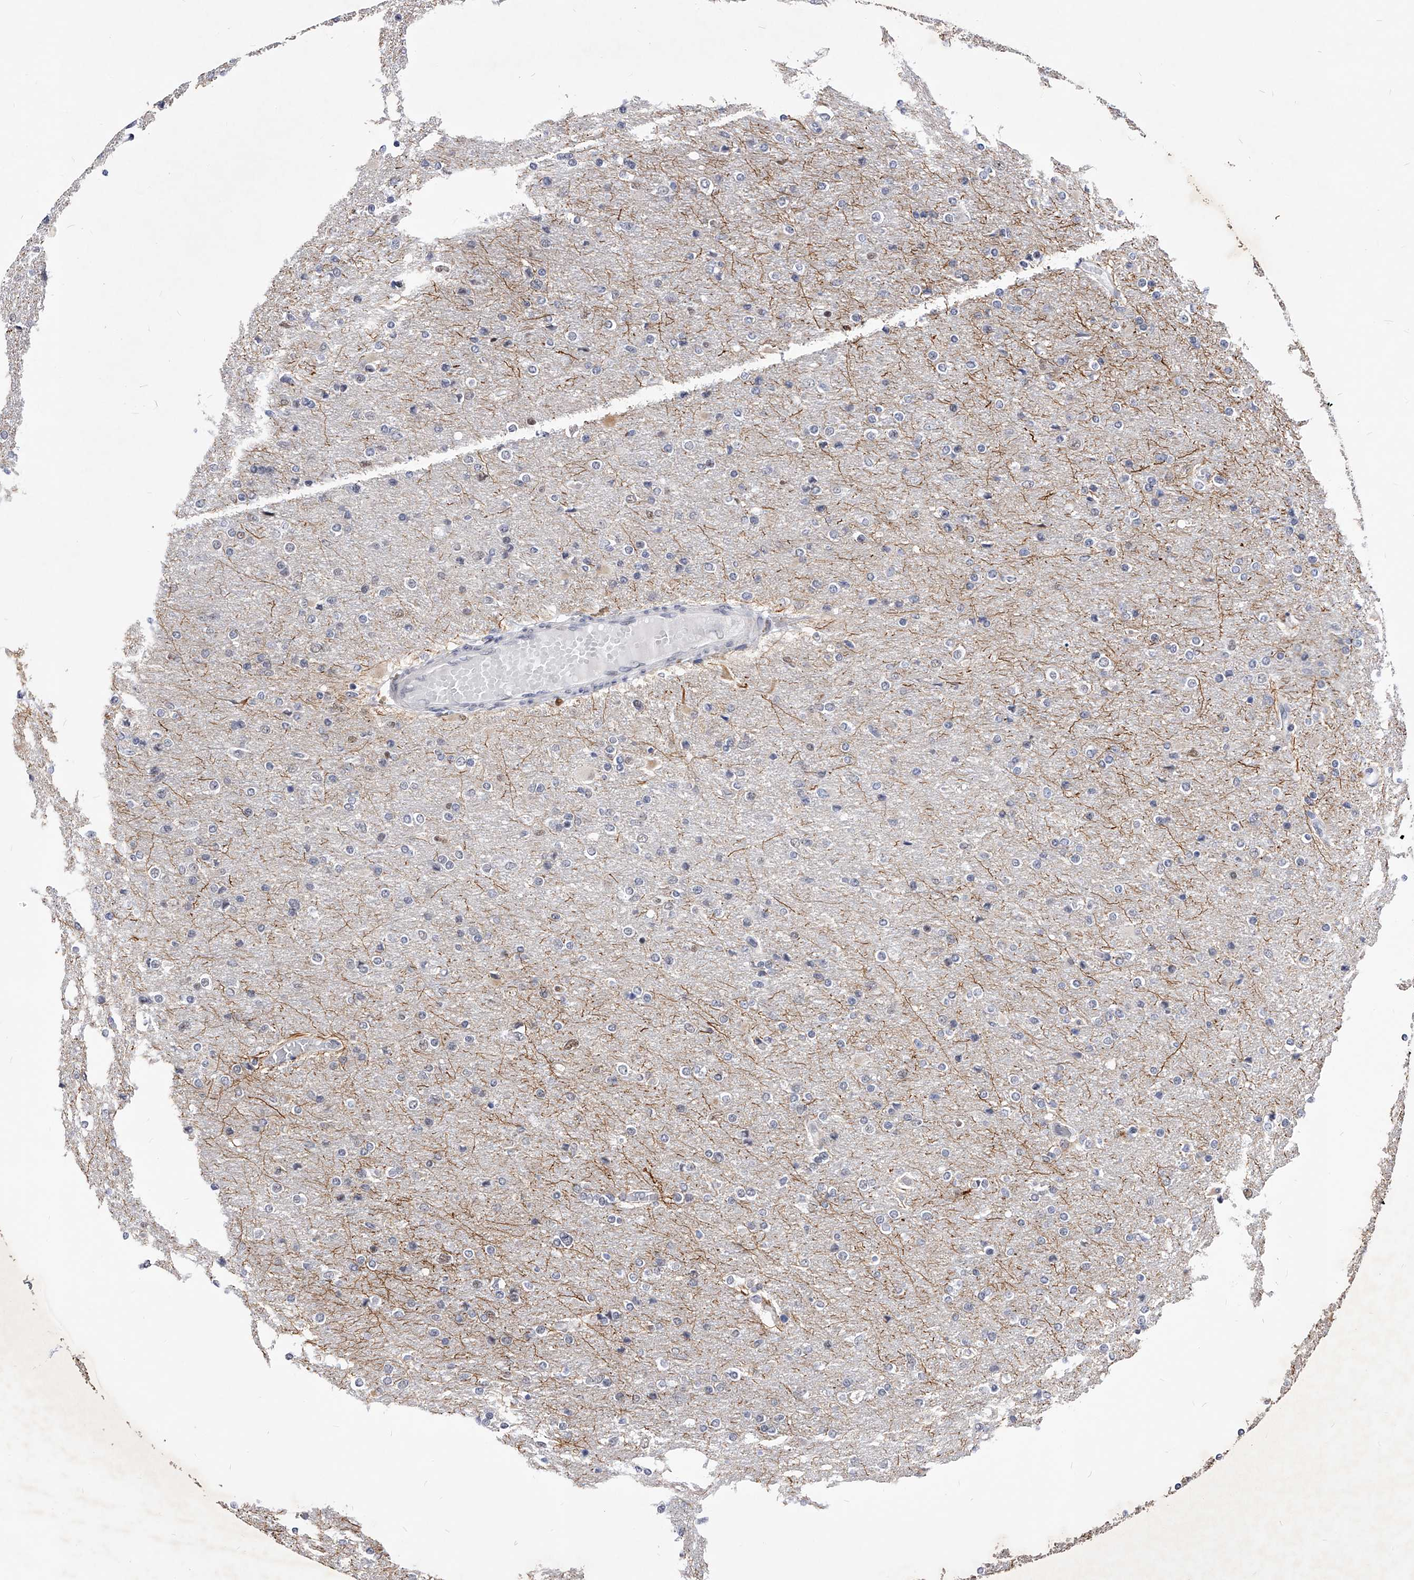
{"staining": {"intensity": "negative", "quantity": "none", "location": "none"}, "tissue": "glioma", "cell_type": "Tumor cells", "image_type": "cancer", "snomed": [{"axis": "morphology", "description": "Glioma, malignant, High grade"}, {"axis": "topography", "description": "Cerebral cortex"}], "caption": "The micrograph shows no staining of tumor cells in malignant glioma (high-grade). The staining is performed using DAB (3,3'-diaminobenzidine) brown chromogen with nuclei counter-stained in using hematoxylin.", "gene": "TESK2", "patient": {"sex": "female", "age": 36}}